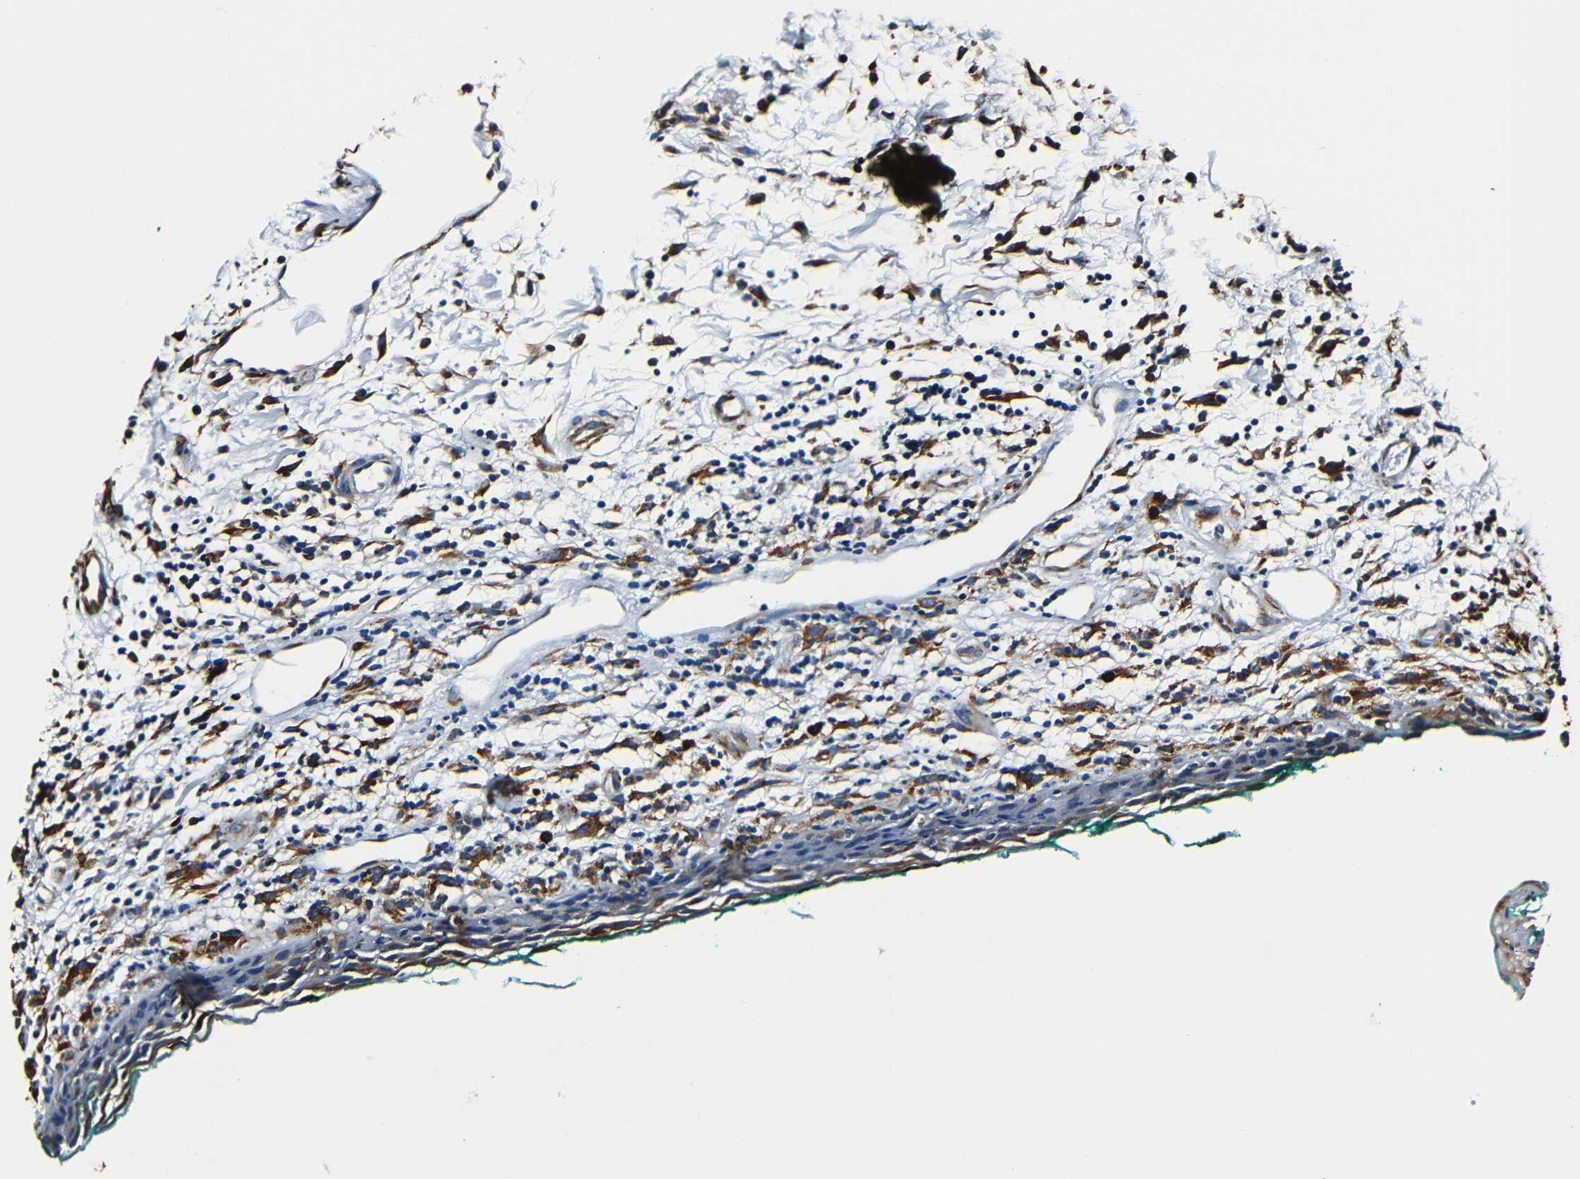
{"staining": {"intensity": "weak", "quantity": "<25%", "location": "cytoplasmic/membranous"}, "tissue": "oral mucosa", "cell_type": "Squamous epithelial cells", "image_type": "normal", "snomed": [{"axis": "morphology", "description": "Normal tissue, NOS"}, {"axis": "topography", "description": "Skeletal muscle"}, {"axis": "topography", "description": "Oral tissue"}, {"axis": "topography", "description": "Peripheral nerve tissue"}], "caption": "DAB immunohistochemical staining of normal oral mucosa shows no significant positivity in squamous epithelial cells.", "gene": "RRBP1", "patient": {"sex": "female", "age": 84}}